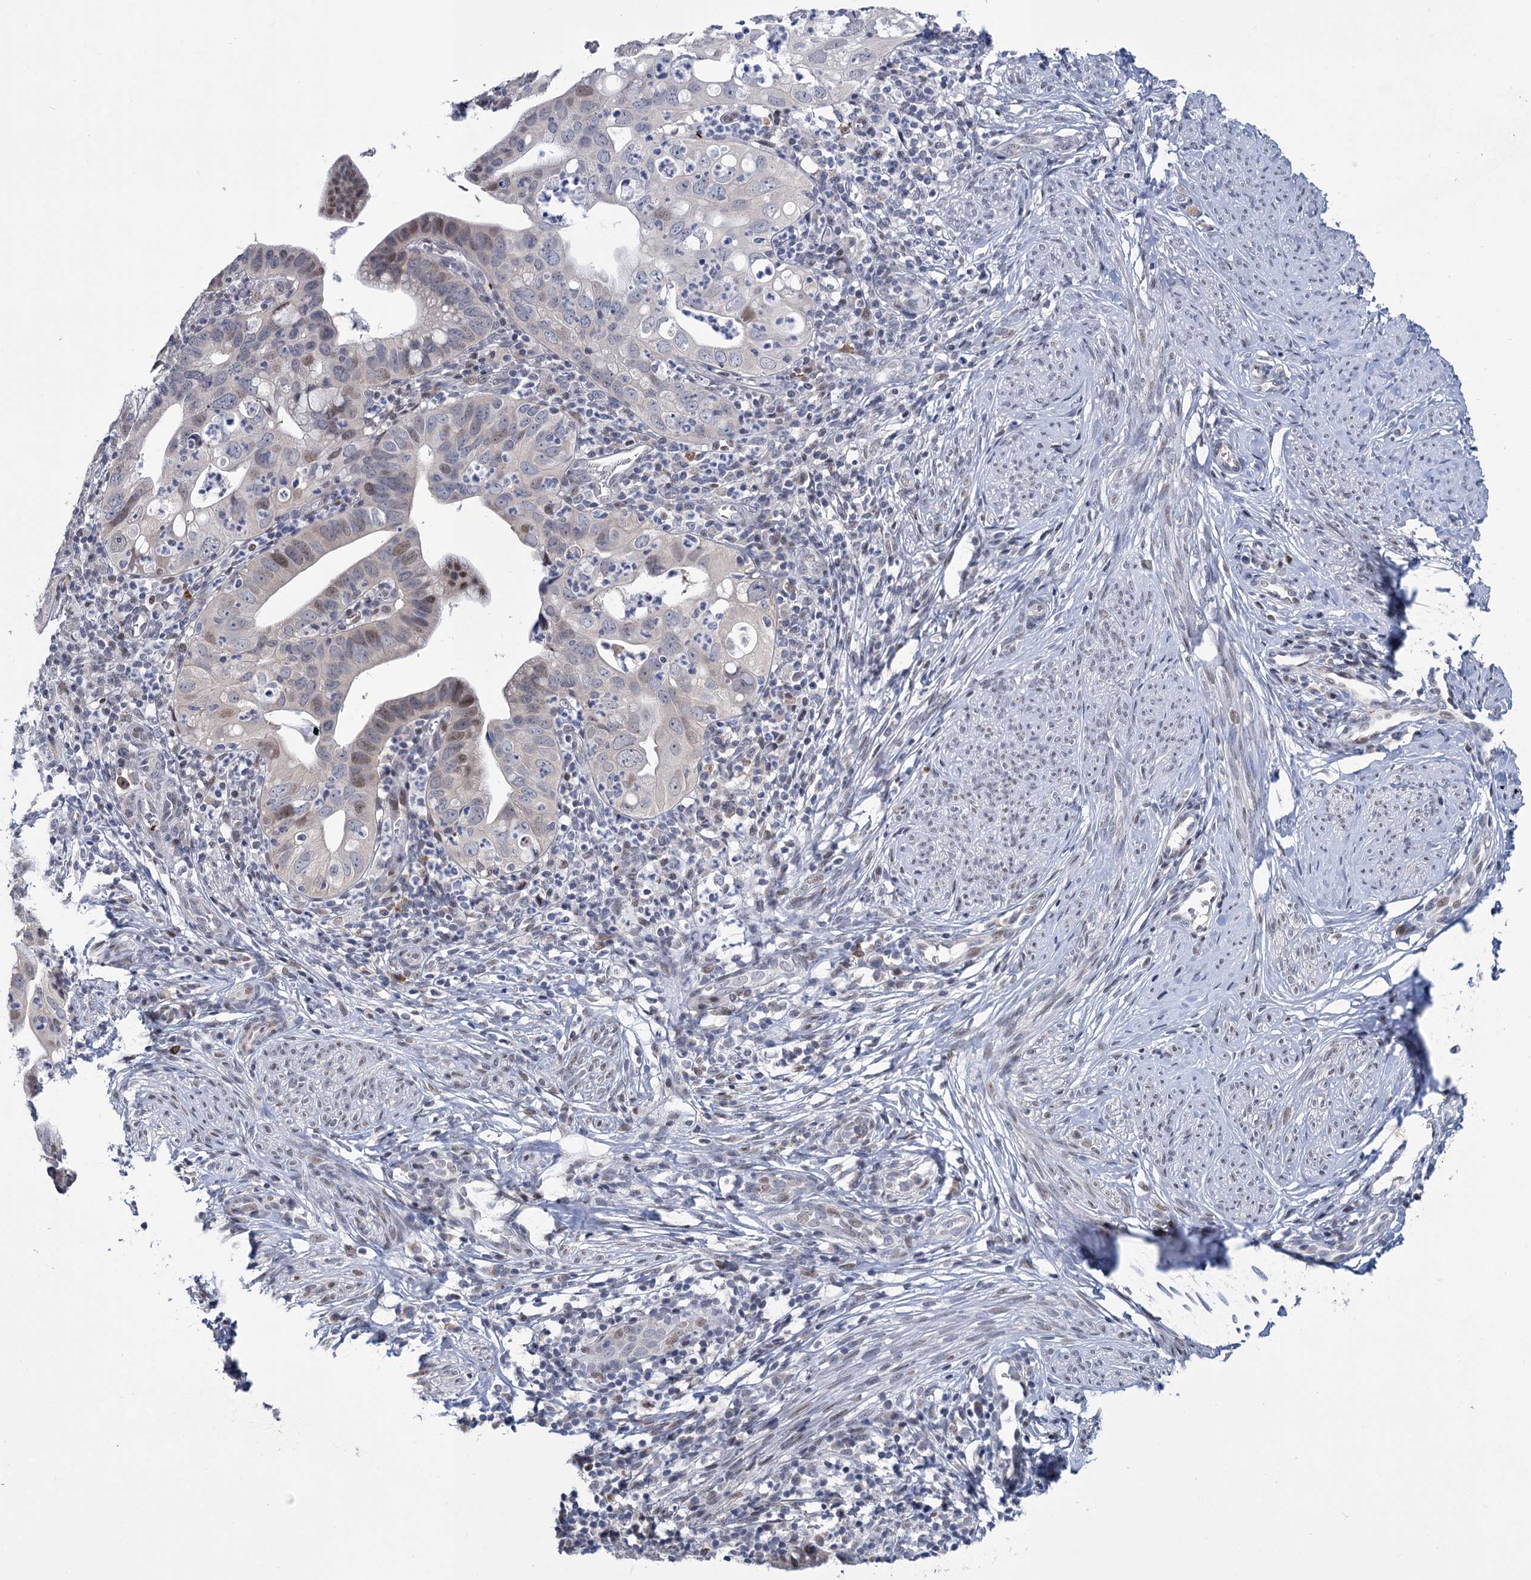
{"staining": {"intensity": "weak", "quantity": "<25%", "location": "nuclear"}, "tissue": "cervical cancer", "cell_type": "Tumor cells", "image_type": "cancer", "snomed": [{"axis": "morphology", "description": "Adenocarcinoma, NOS"}, {"axis": "topography", "description": "Cervix"}], "caption": "Immunohistochemical staining of human cervical adenocarcinoma reveals no significant staining in tumor cells.", "gene": "MON2", "patient": {"sex": "female", "age": 36}}